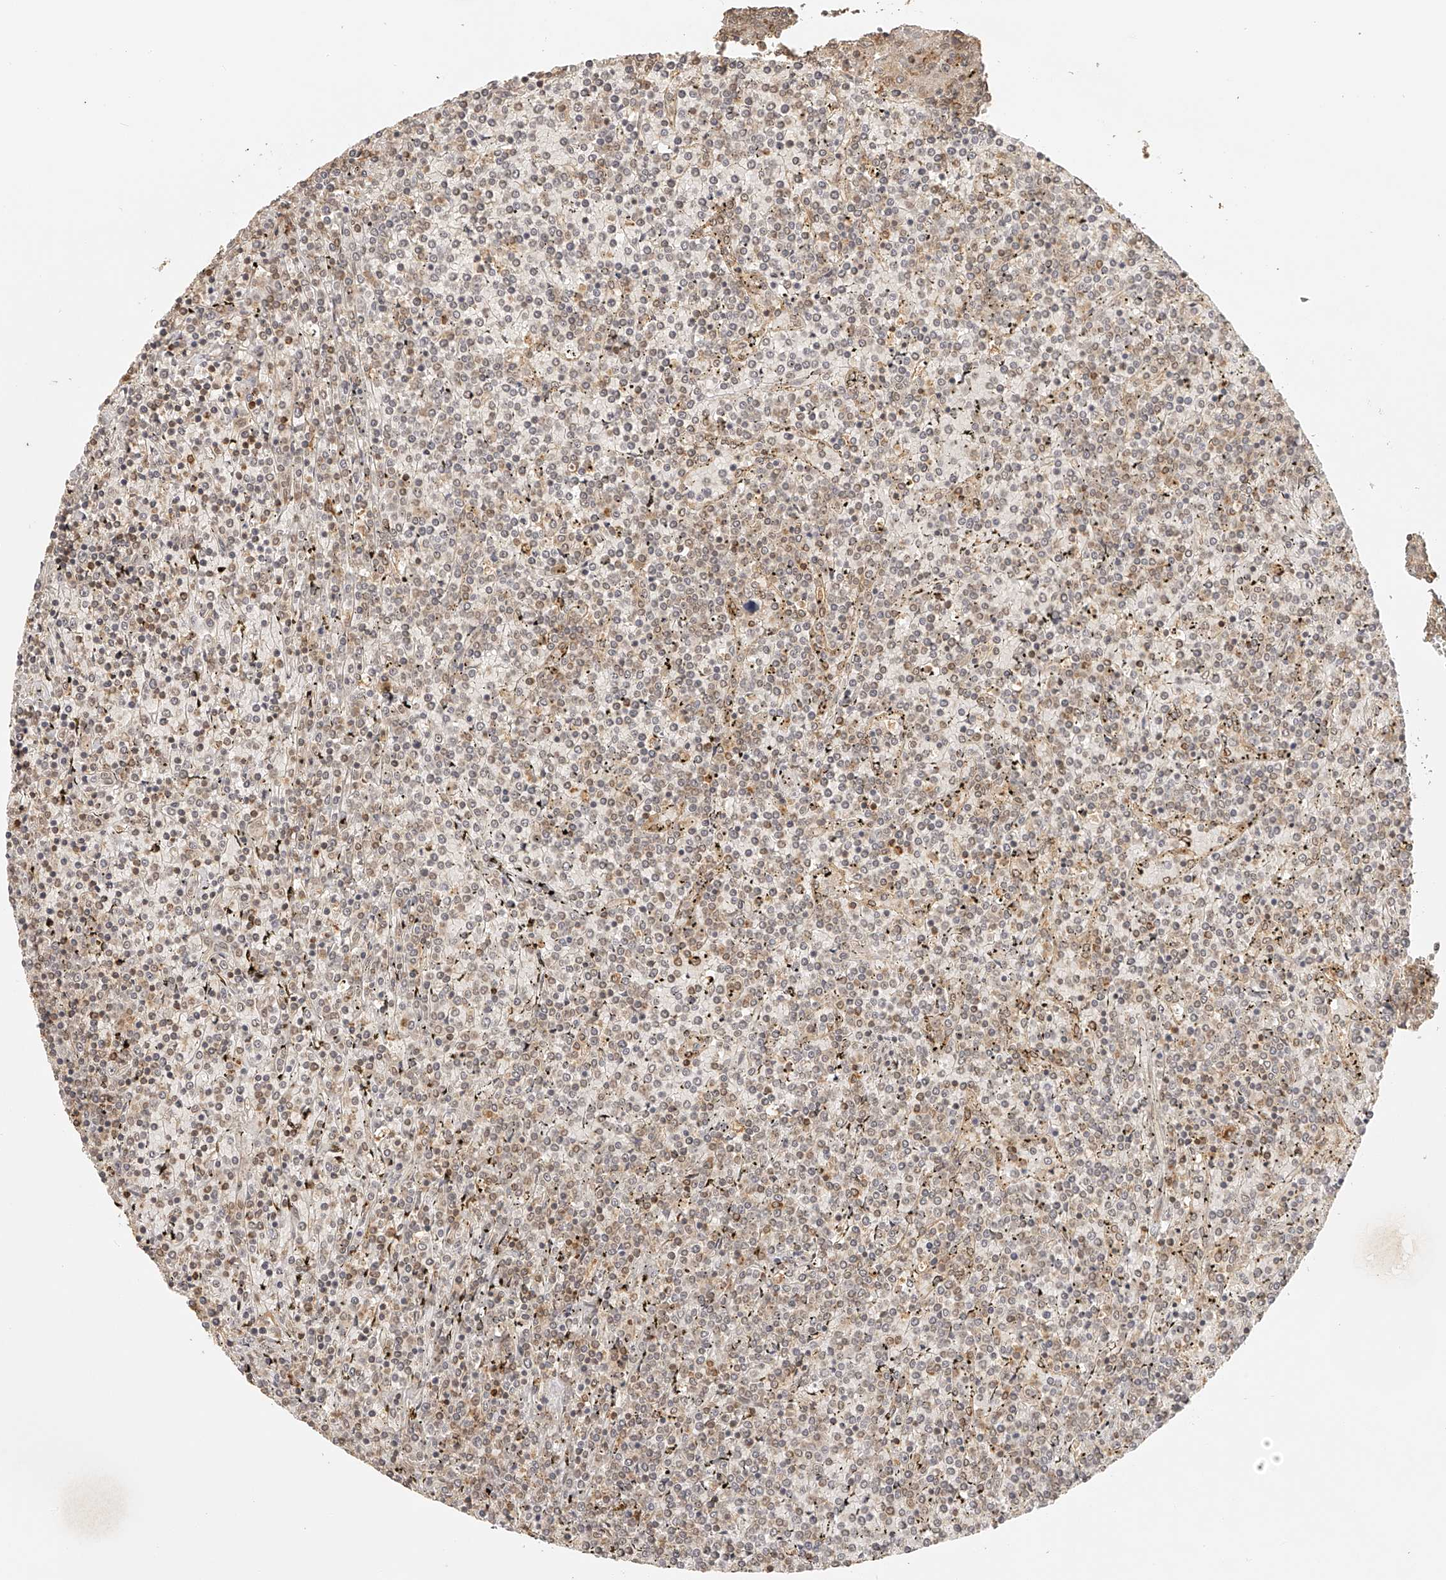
{"staining": {"intensity": "weak", "quantity": "25%-75%", "location": "nuclear"}, "tissue": "lymphoma", "cell_type": "Tumor cells", "image_type": "cancer", "snomed": [{"axis": "morphology", "description": "Malignant lymphoma, non-Hodgkin's type, Low grade"}, {"axis": "topography", "description": "Spleen"}], "caption": "Immunohistochemical staining of human low-grade malignant lymphoma, non-Hodgkin's type shows weak nuclear protein expression in about 25%-75% of tumor cells. Ihc stains the protein in brown and the nuclei are stained blue.", "gene": "BCL2L11", "patient": {"sex": "female", "age": 19}}